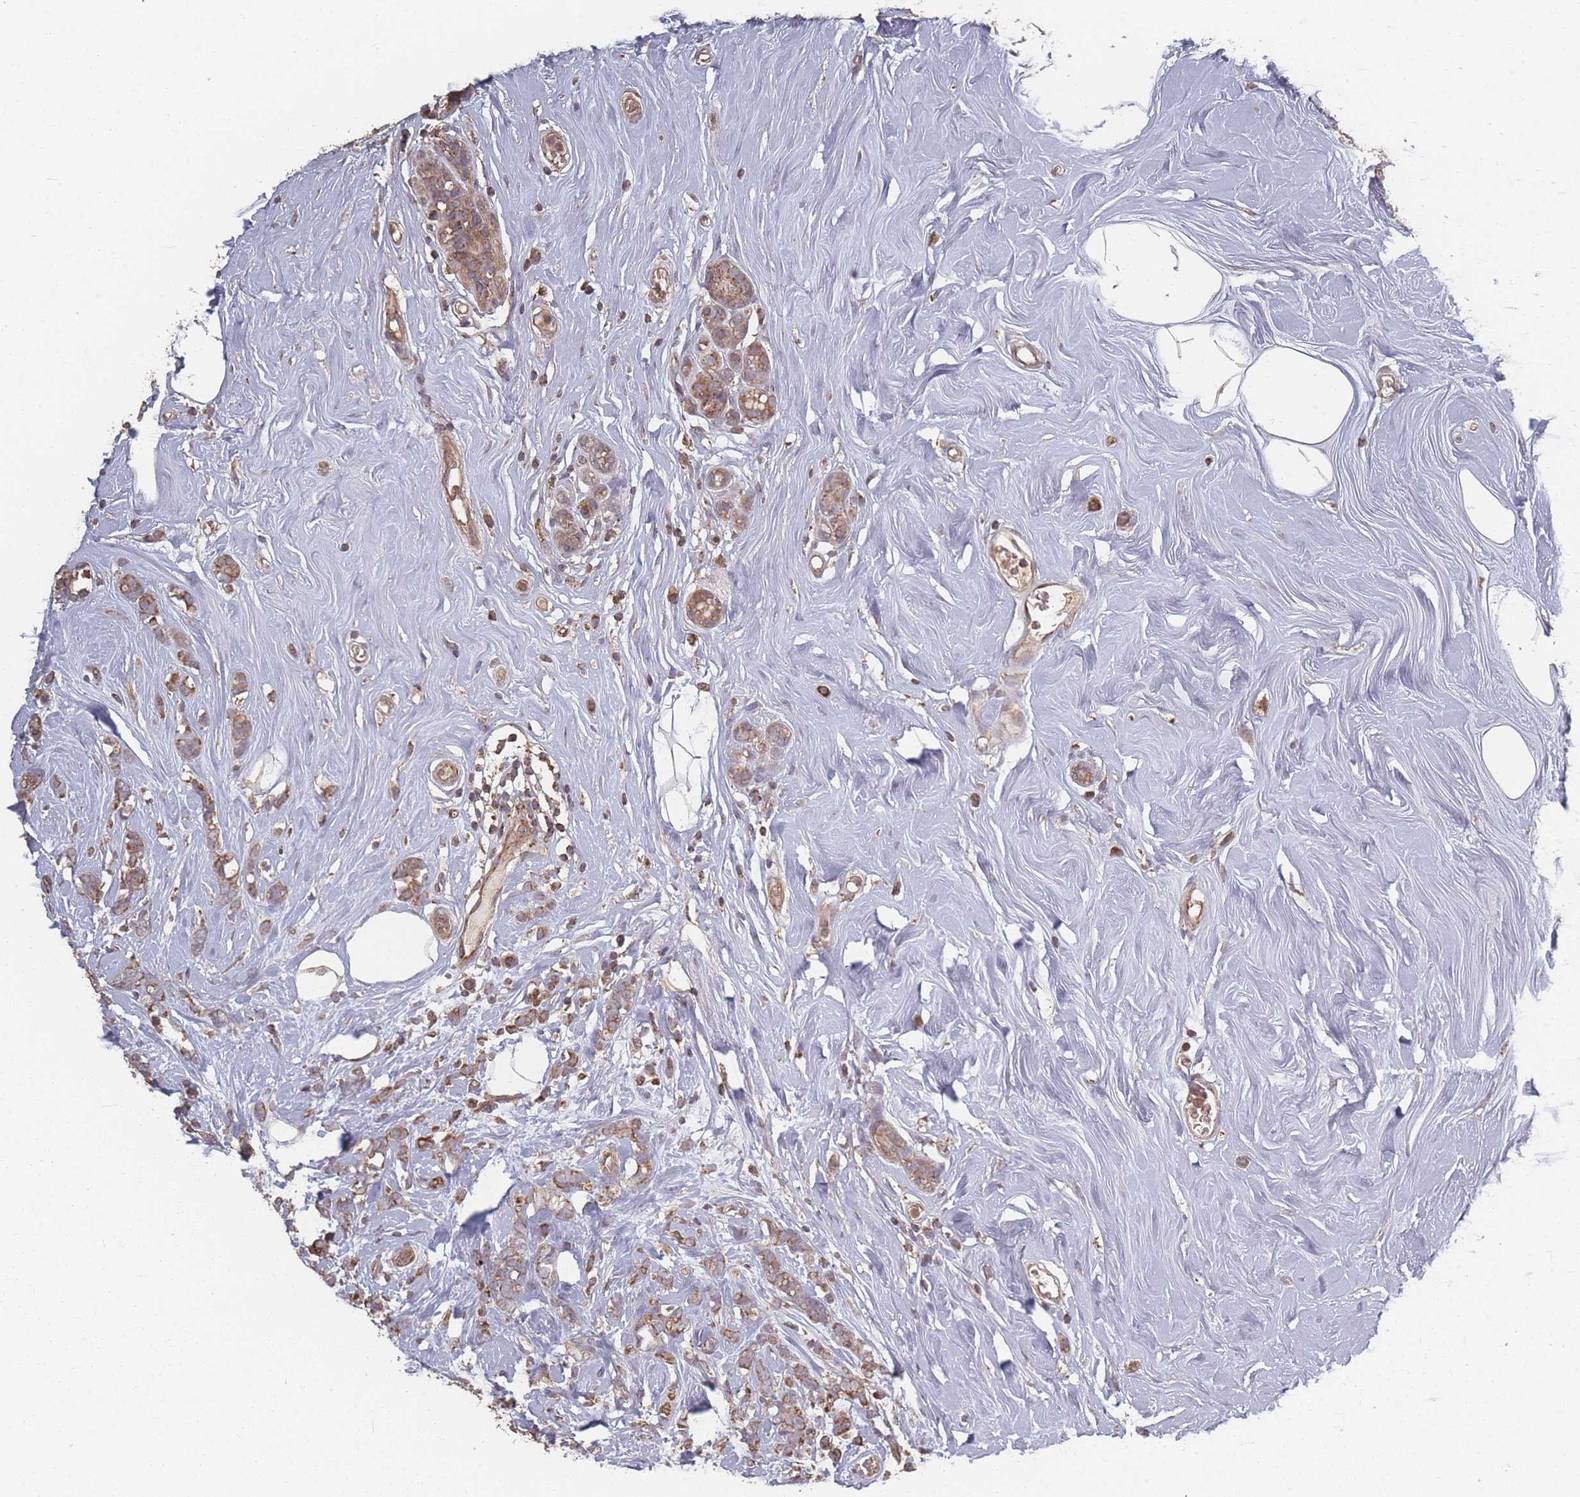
{"staining": {"intensity": "weak", "quantity": ">75%", "location": "cytoplasmic/membranous"}, "tissue": "breast cancer", "cell_type": "Tumor cells", "image_type": "cancer", "snomed": [{"axis": "morphology", "description": "Lobular carcinoma"}, {"axis": "topography", "description": "Breast"}], "caption": "Immunohistochemical staining of human breast cancer reveals low levels of weak cytoplasmic/membranous protein positivity in approximately >75% of tumor cells.", "gene": "LYRM7", "patient": {"sex": "female", "age": 58}}